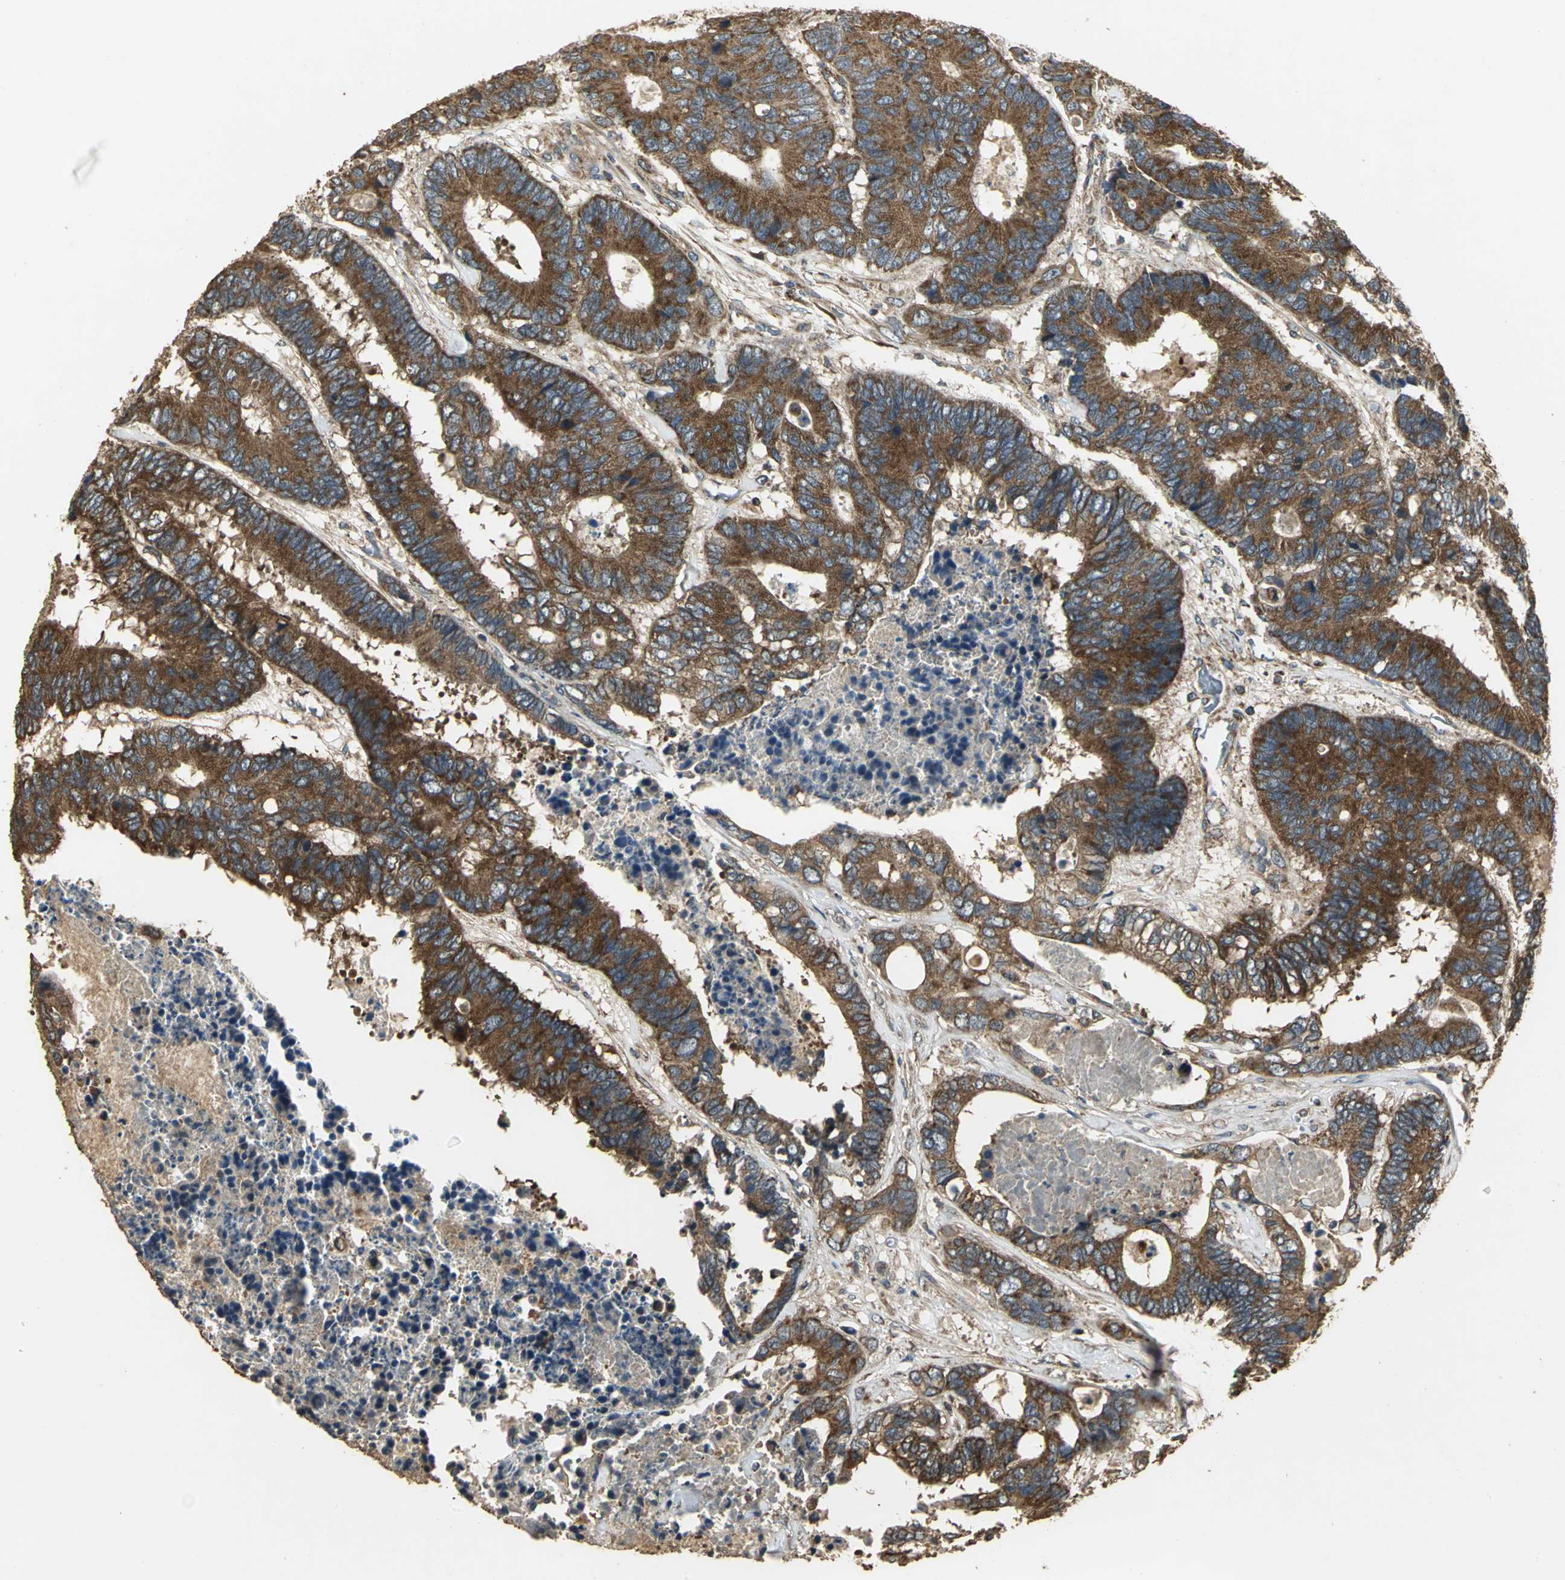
{"staining": {"intensity": "strong", "quantity": ">75%", "location": "cytoplasmic/membranous"}, "tissue": "colorectal cancer", "cell_type": "Tumor cells", "image_type": "cancer", "snomed": [{"axis": "morphology", "description": "Adenocarcinoma, NOS"}, {"axis": "topography", "description": "Rectum"}], "caption": "Immunohistochemistry (IHC) of adenocarcinoma (colorectal) demonstrates high levels of strong cytoplasmic/membranous expression in approximately >75% of tumor cells. (brown staining indicates protein expression, while blue staining denotes nuclei).", "gene": "KANK1", "patient": {"sex": "male", "age": 55}}